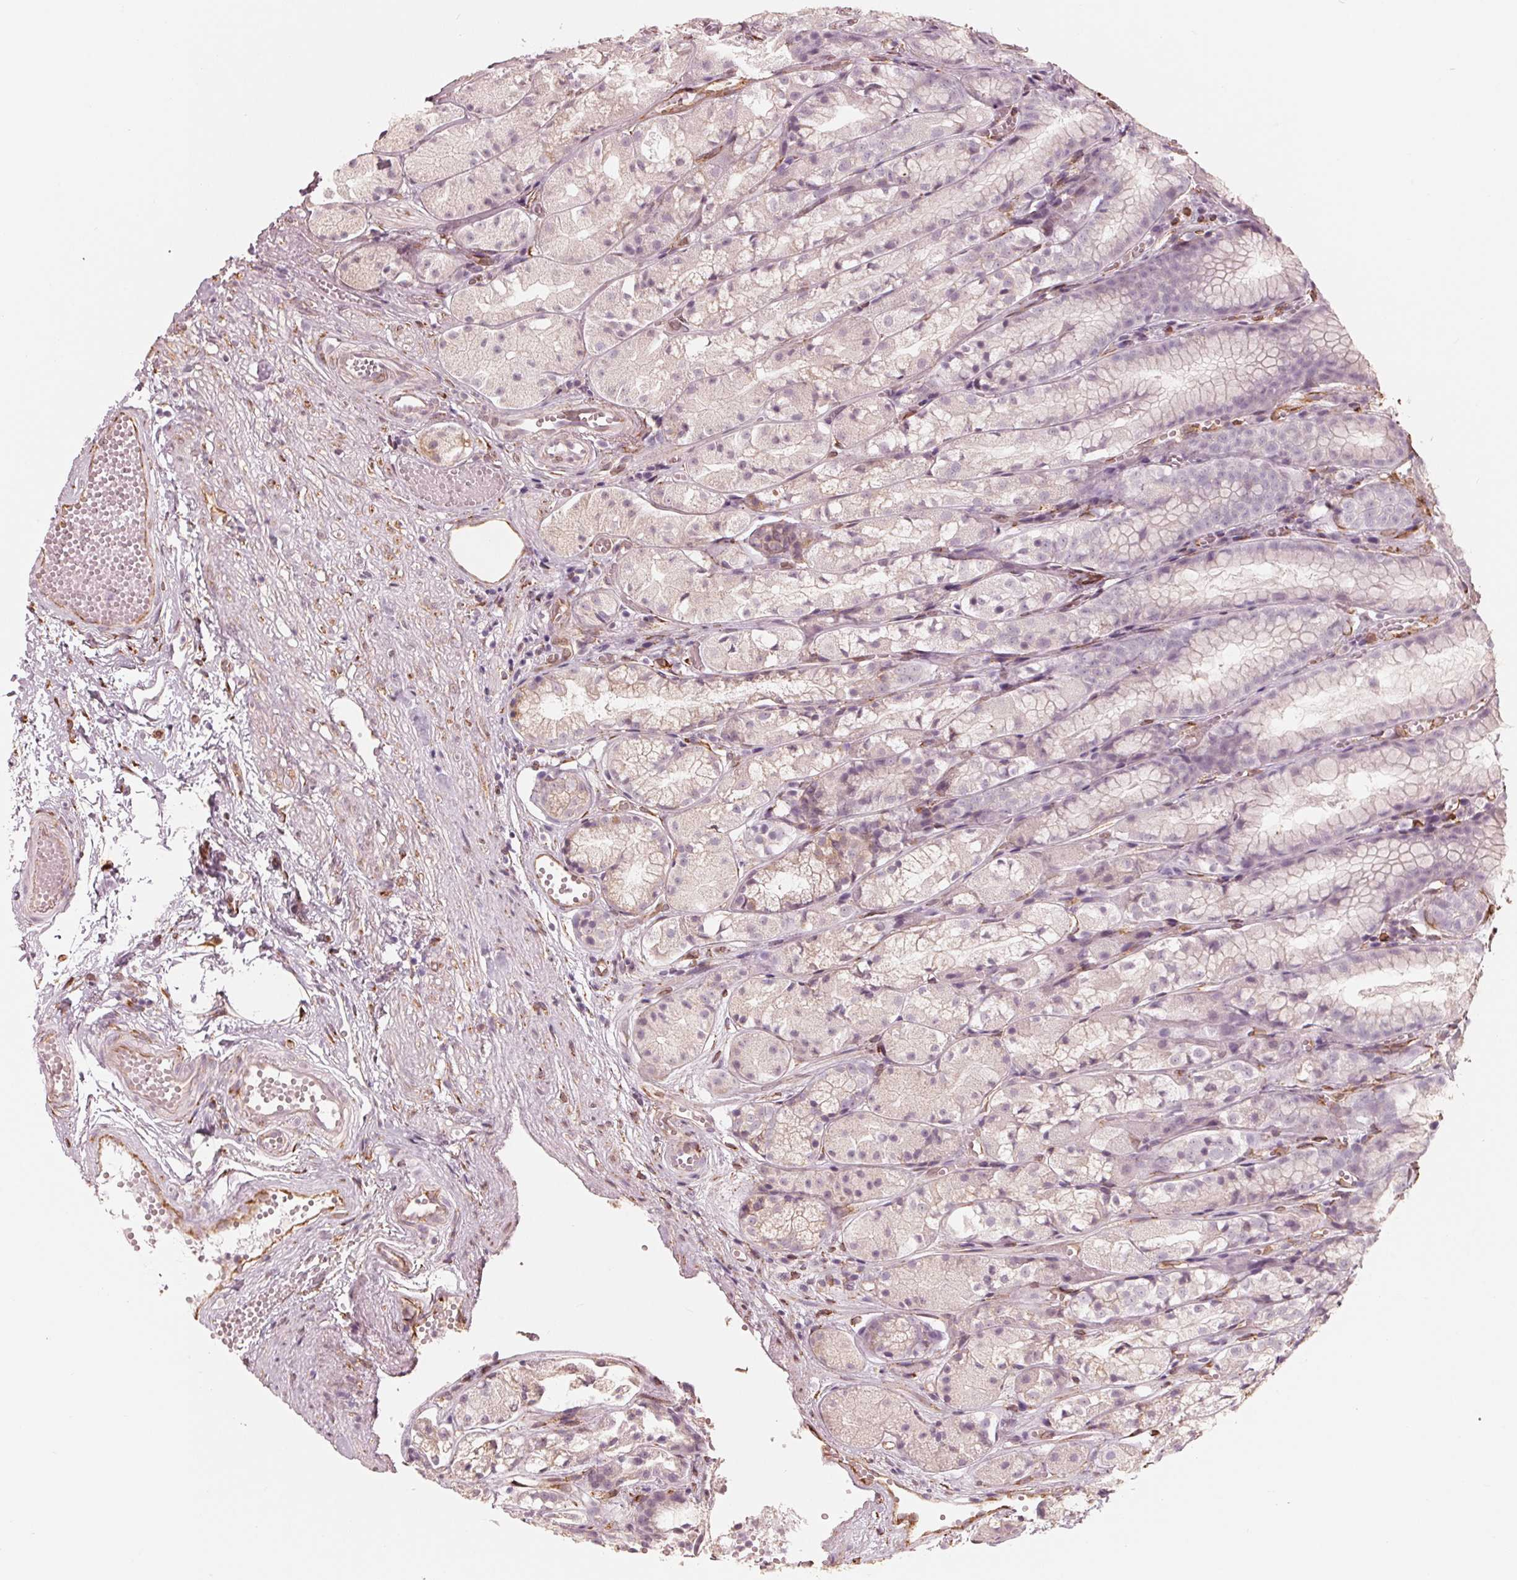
{"staining": {"intensity": "negative", "quantity": "none", "location": "none"}, "tissue": "stomach", "cell_type": "Glandular cells", "image_type": "normal", "snomed": [{"axis": "morphology", "description": "Normal tissue, NOS"}, {"axis": "topography", "description": "Stomach"}], "caption": "This is a photomicrograph of immunohistochemistry staining of unremarkable stomach, which shows no positivity in glandular cells. Nuclei are stained in blue.", "gene": "IKBIP", "patient": {"sex": "male", "age": 70}}